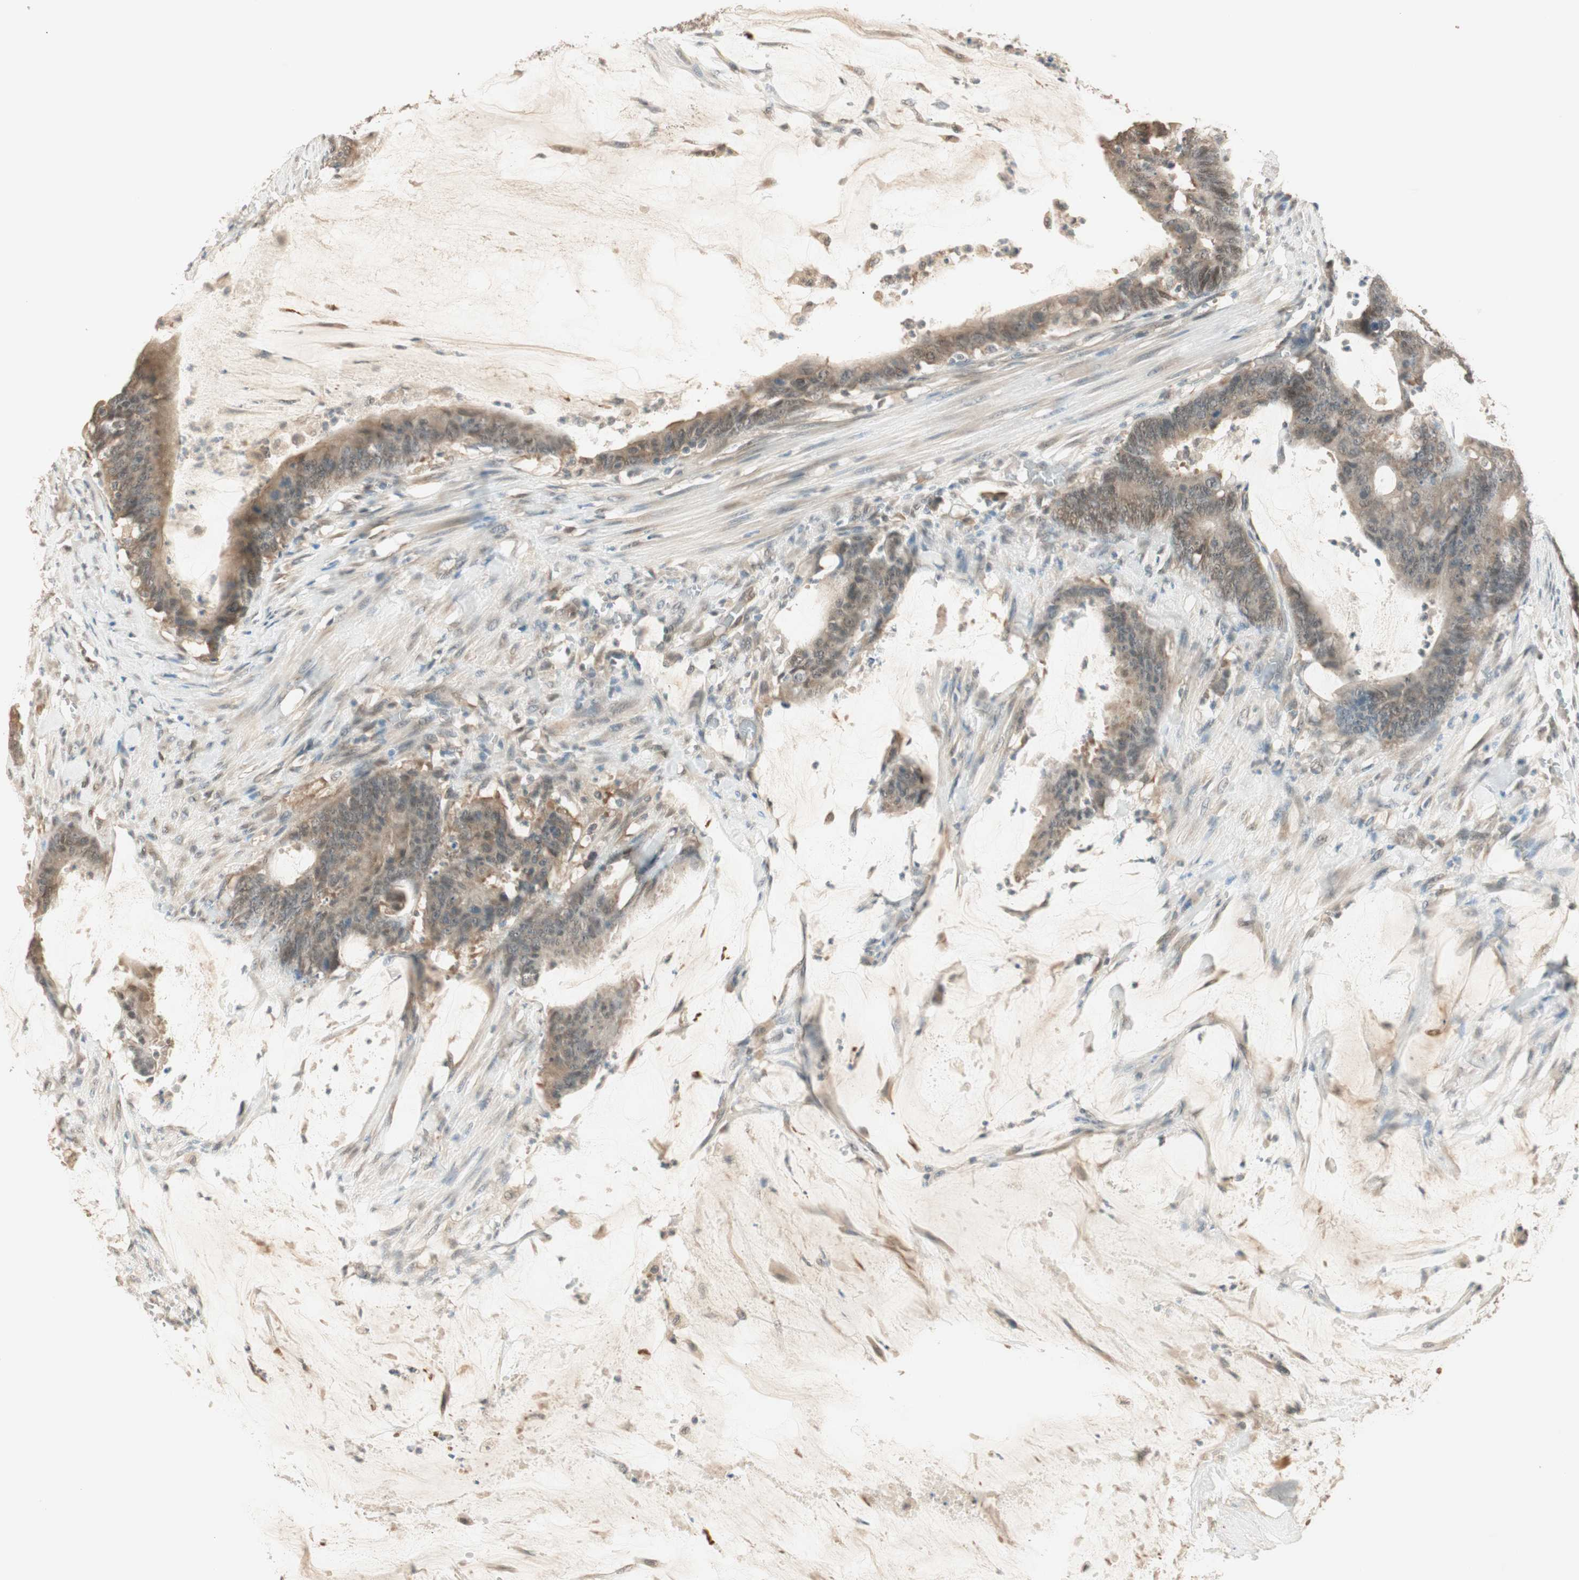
{"staining": {"intensity": "weak", "quantity": ">75%", "location": "cytoplasmic/membranous"}, "tissue": "colorectal cancer", "cell_type": "Tumor cells", "image_type": "cancer", "snomed": [{"axis": "morphology", "description": "Adenocarcinoma, NOS"}, {"axis": "topography", "description": "Rectum"}], "caption": "High-magnification brightfield microscopy of colorectal cancer (adenocarcinoma) stained with DAB (3,3'-diaminobenzidine) (brown) and counterstained with hematoxylin (blue). tumor cells exhibit weak cytoplasmic/membranous staining is appreciated in approximately>75% of cells.", "gene": "USP5", "patient": {"sex": "female", "age": 66}}